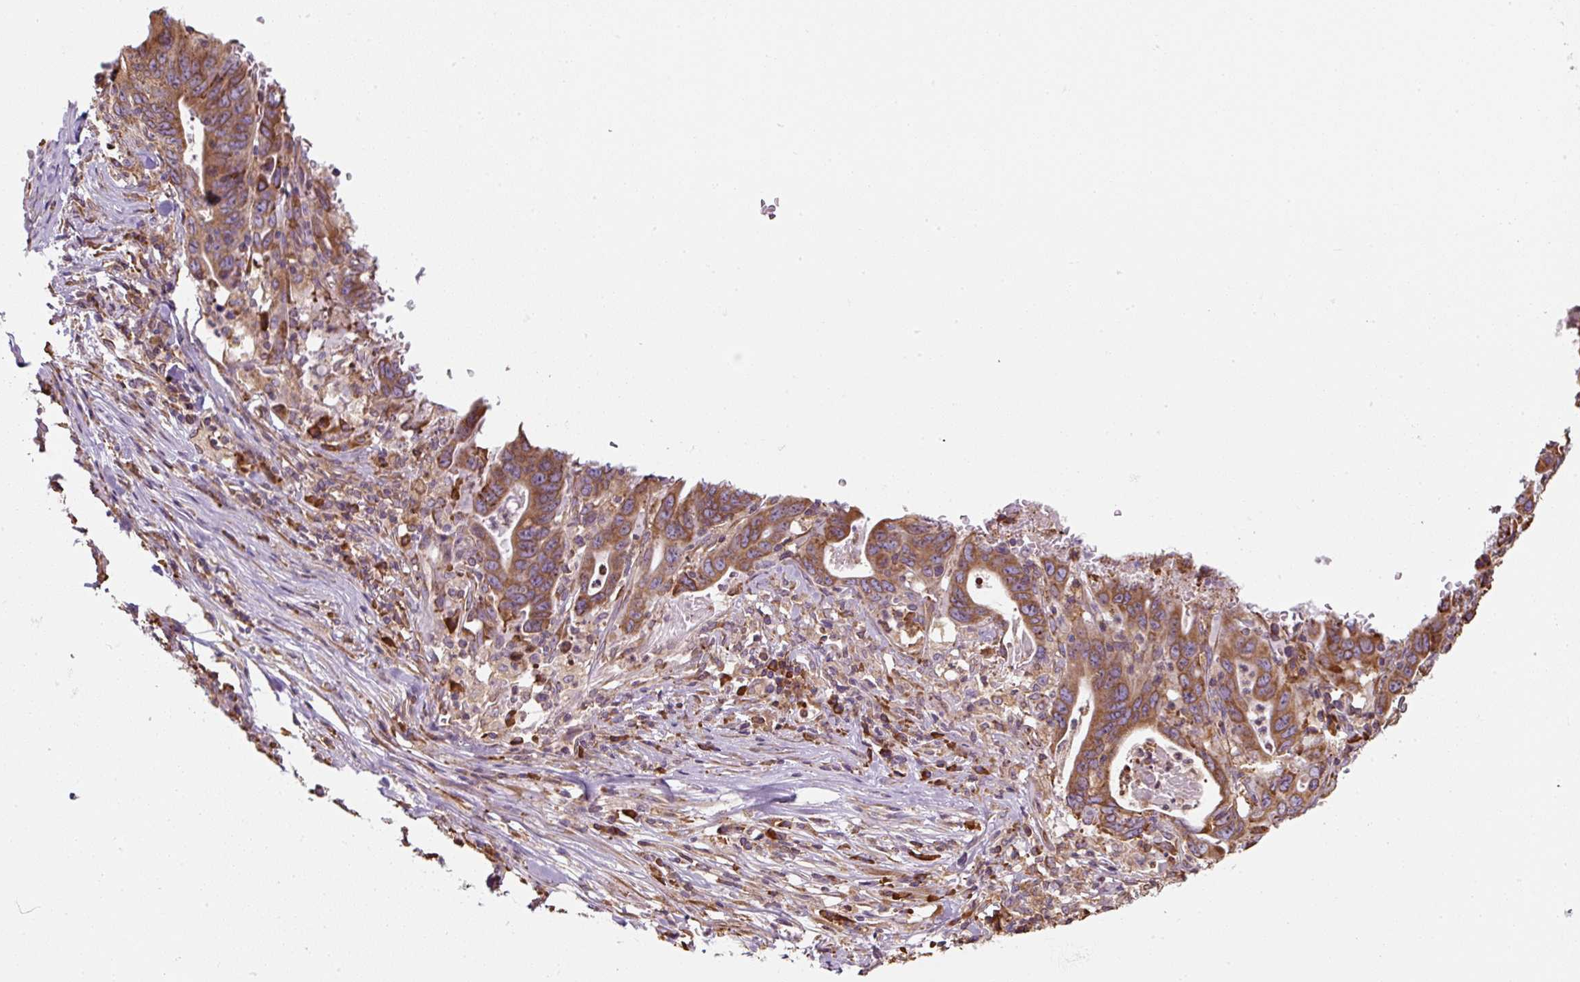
{"staining": {"intensity": "moderate", "quantity": ">75%", "location": "cytoplasmic/membranous"}, "tissue": "lung cancer", "cell_type": "Tumor cells", "image_type": "cancer", "snomed": [{"axis": "morphology", "description": "Adenocarcinoma, NOS"}, {"axis": "topography", "description": "Lung"}], "caption": "Moderate cytoplasmic/membranous expression for a protein is present in approximately >75% of tumor cells of adenocarcinoma (lung) using IHC.", "gene": "PRKCSH", "patient": {"sex": "female", "age": 60}}